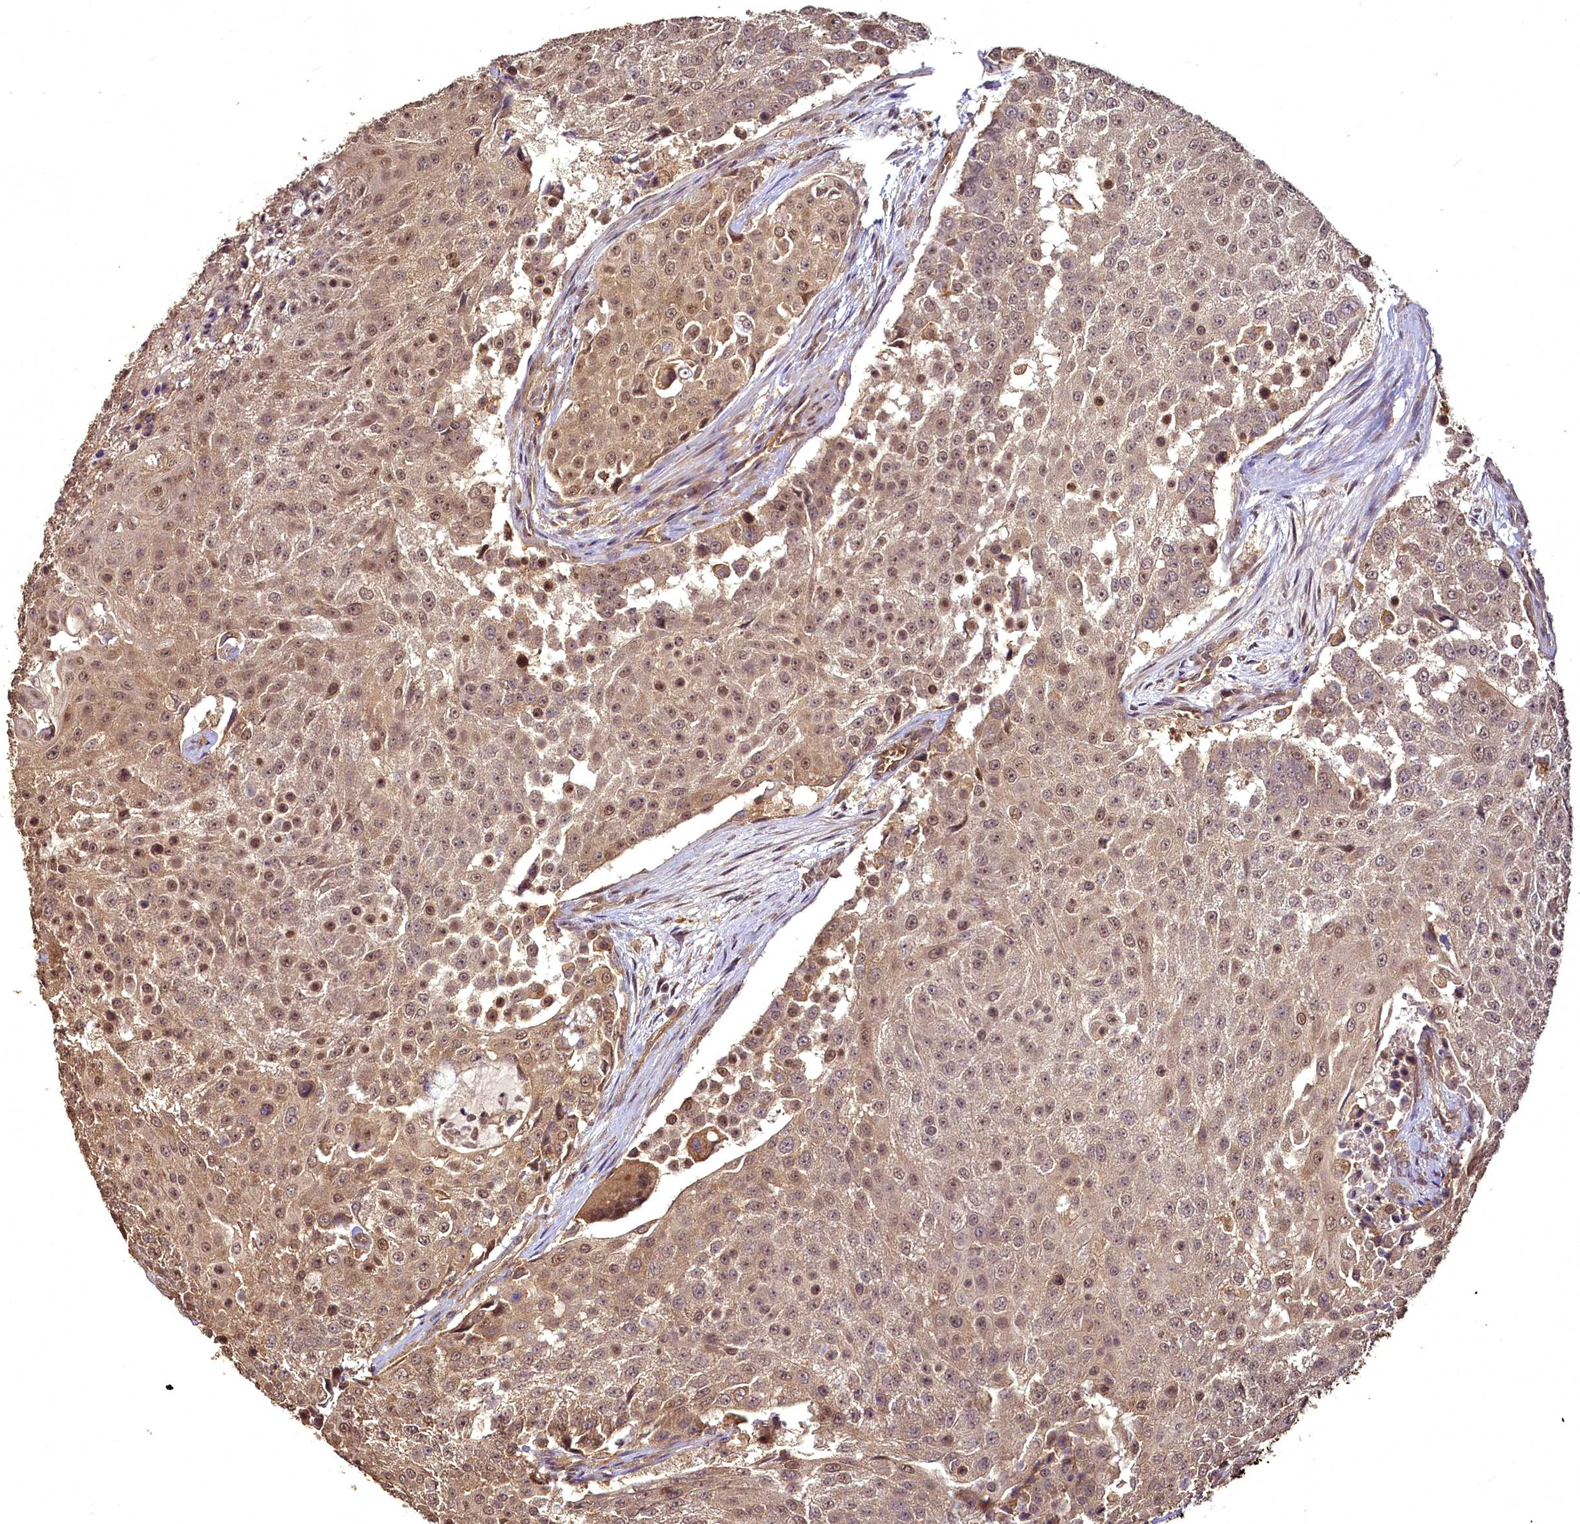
{"staining": {"intensity": "moderate", "quantity": ">75%", "location": "cytoplasmic/membranous,nuclear"}, "tissue": "urothelial cancer", "cell_type": "Tumor cells", "image_type": "cancer", "snomed": [{"axis": "morphology", "description": "Urothelial carcinoma, High grade"}, {"axis": "topography", "description": "Urinary bladder"}], "caption": "Protein staining of urothelial cancer tissue demonstrates moderate cytoplasmic/membranous and nuclear staining in approximately >75% of tumor cells.", "gene": "VPS51", "patient": {"sex": "female", "age": 63}}